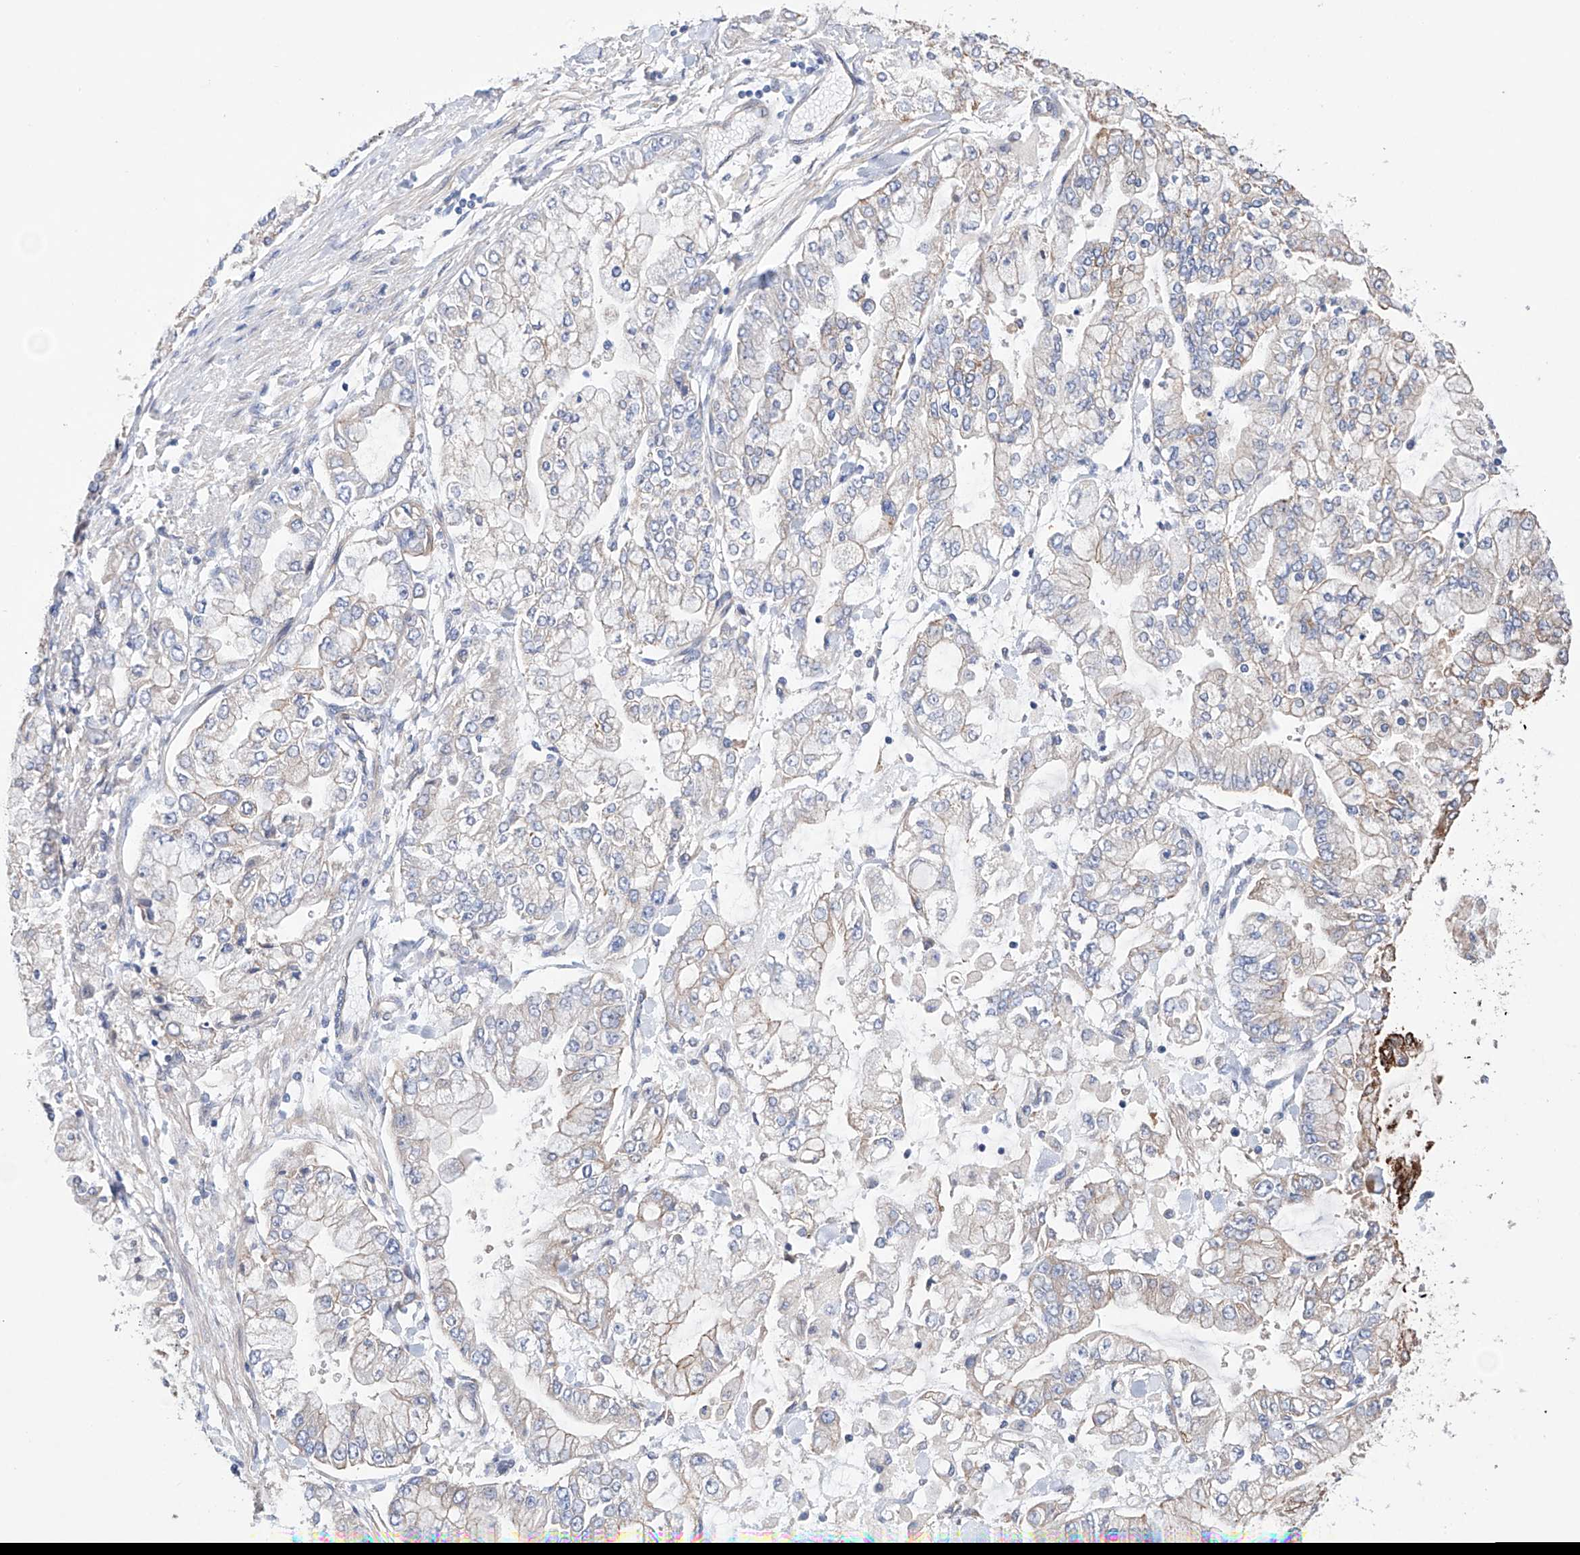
{"staining": {"intensity": "weak", "quantity": "<25%", "location": "cytoplasmic/membranous"}, "tissue": "stomach cancer", "cell_type": "Tumor cells", "image_type": "cancer", "snomed": [{"axis": "morphology", "description": "Normal tissue, NOS"}, {"axis": "morphology", "description": "Adenocarcinoma, NOS"}, {"axis": "topography", "description": "Stomach, upper"}, {"axis": "topography", "description": "Stomach"}], "caption": "This is an immunohistochemistry (IHC) histopathology image of human adenocarcinoma (stomach). There is no staining in tumor cells.", "gene": "AFG1L", "patient": {"sex": "male", "age": 76}}